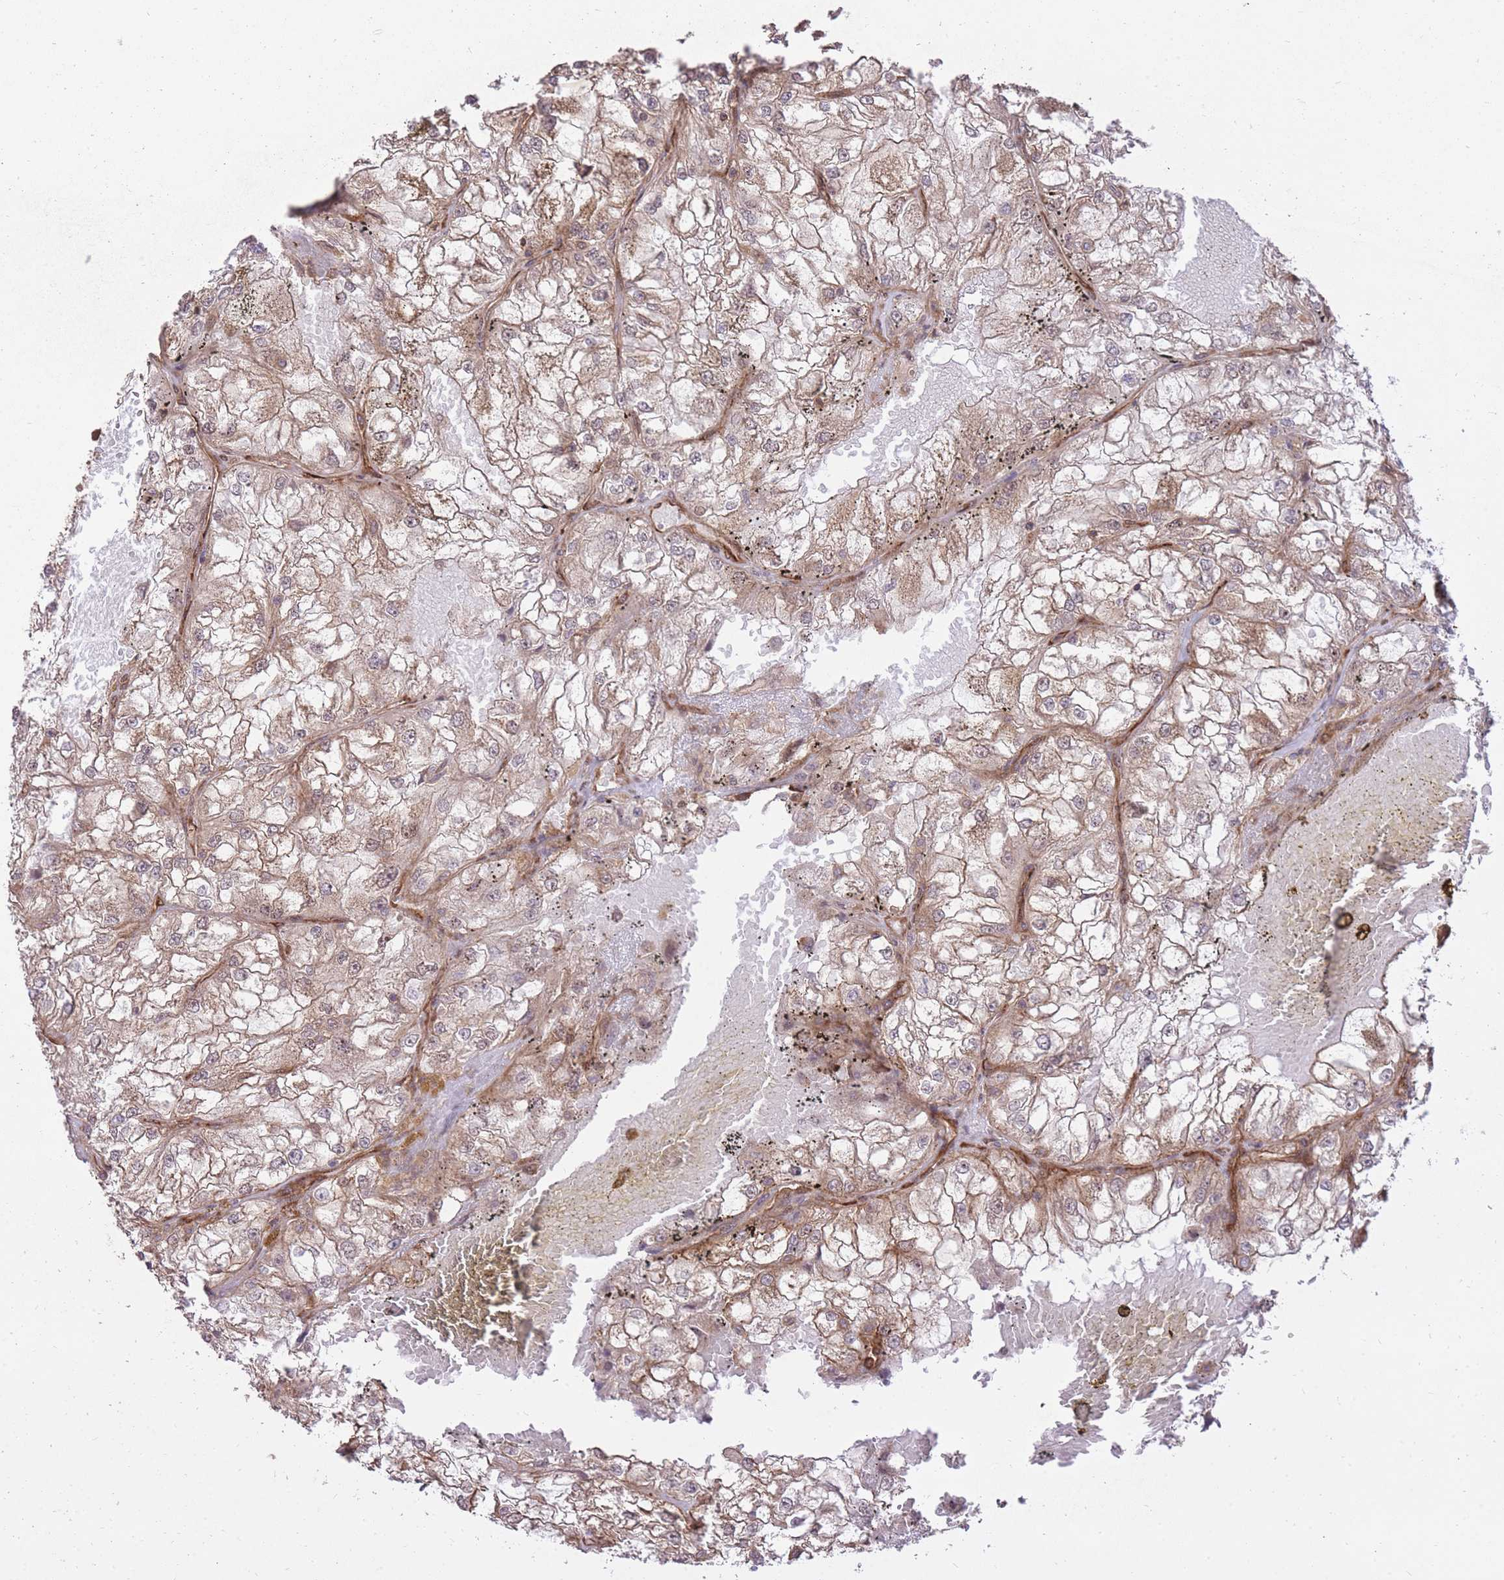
{"staining": {"intensity": "moderate", "quantity": ">75%", "location": "cytoplasmic/membranous"}, "tissue": "renal cancer", "cell_type": "Tumor cells", "image_type": "cancer", "snomed": [{"axis": "morphology", "description": "Adenocarcinoma, NOS"}, {"axis": "topography", "description": "Kidney"}], "caption": "Protein expression analysis of adenocarcinoma (renal) exhibits moderate cytoplasmic/membranous staining in about >75% of tumor cells.", "gene": "PLD1", "patient": {"sex": "female", "age": 72}}